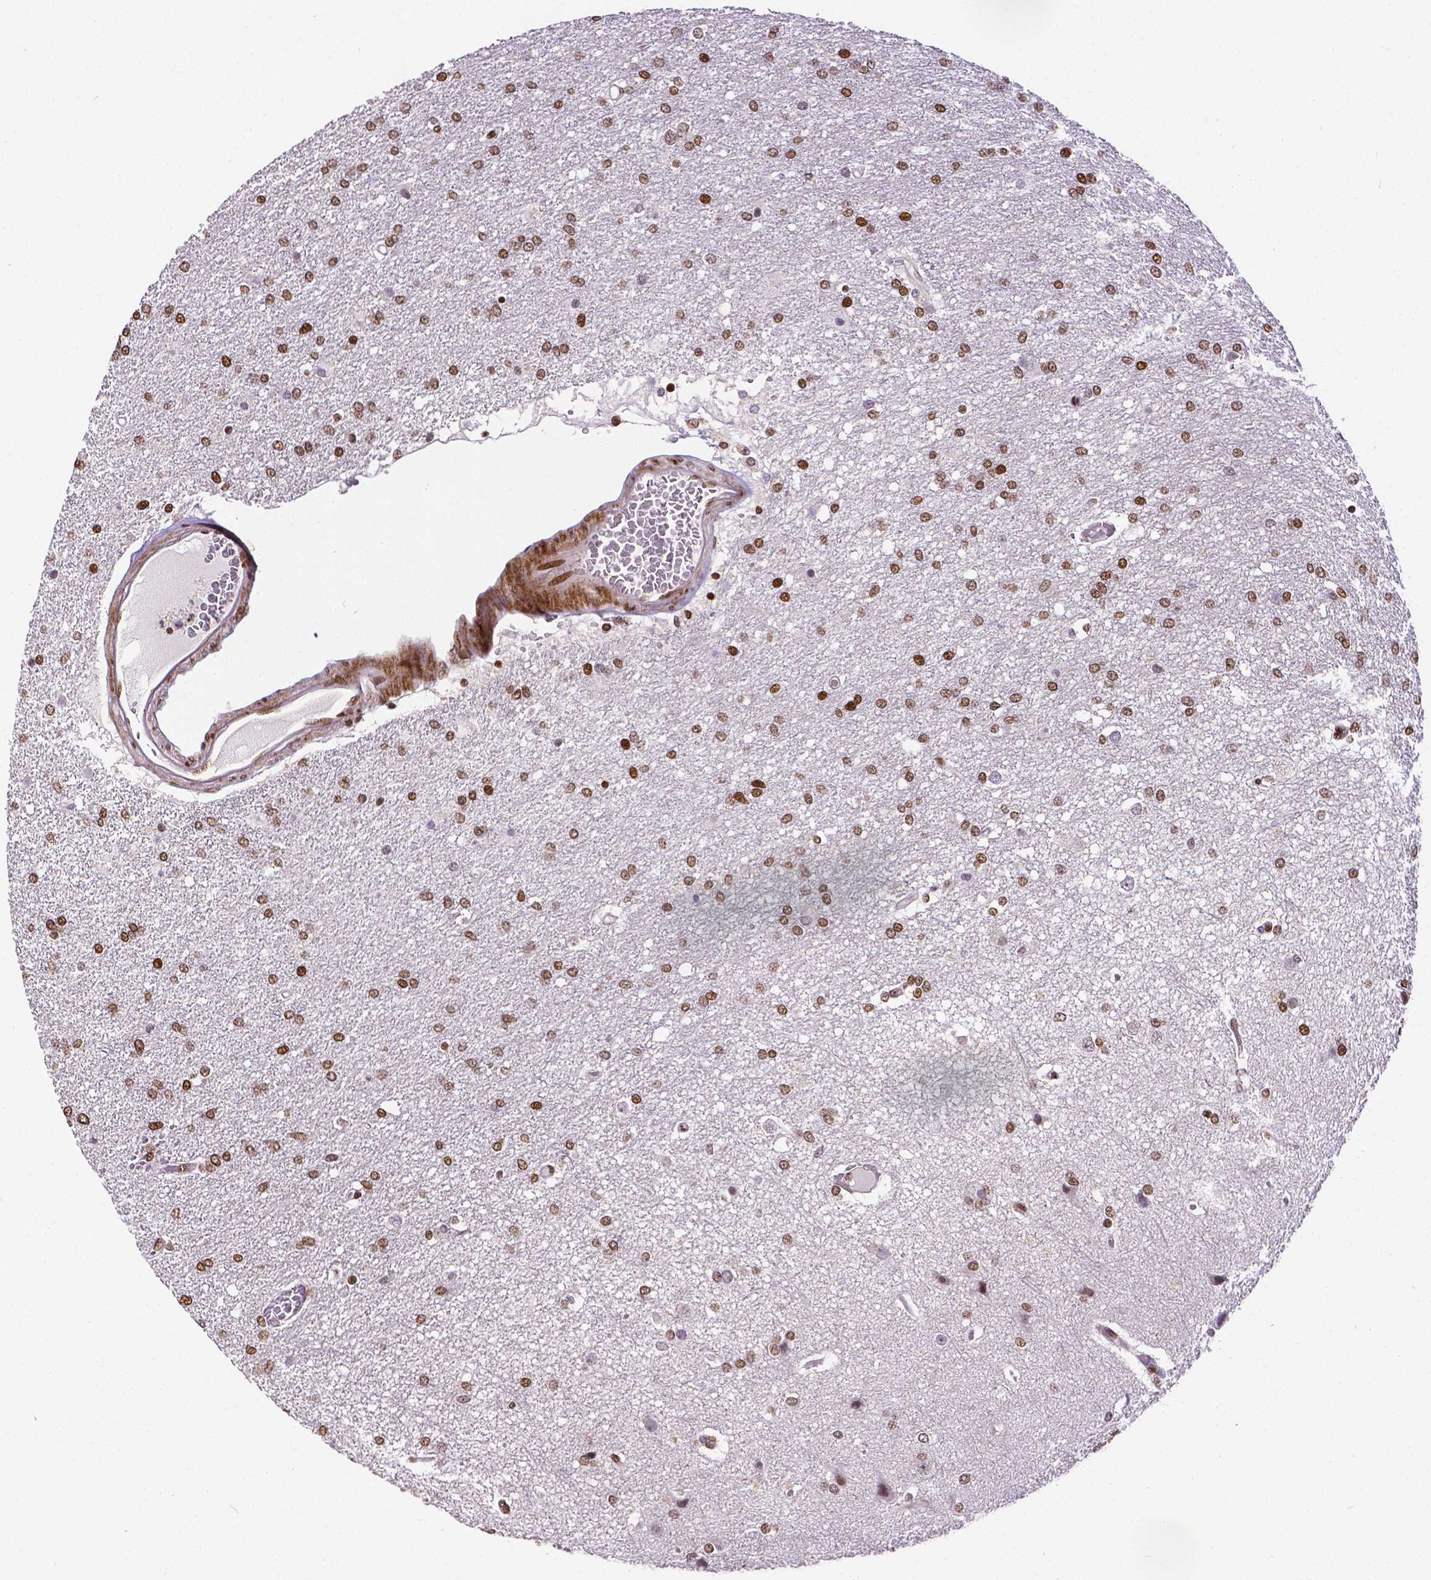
{"staining": {"intensity": "moderate", "quantity": ">75%", "location": "nuclear"}, "tissue": "glioma", "cell_type": "Tumor cells", "image_type": "cancer", "snomed": [{"axis": "morphology", "description": "Glioma, malignant, High grade"}, {"axis": "topography", "description": "Brain"}], "caption": "Immunohistochemical staining of human glioma reveals moderate nuclear protein staining in approximately >75% of tumor cells.", "gene": "CTCF", "patient": {"sex": "female", "age": 61}}